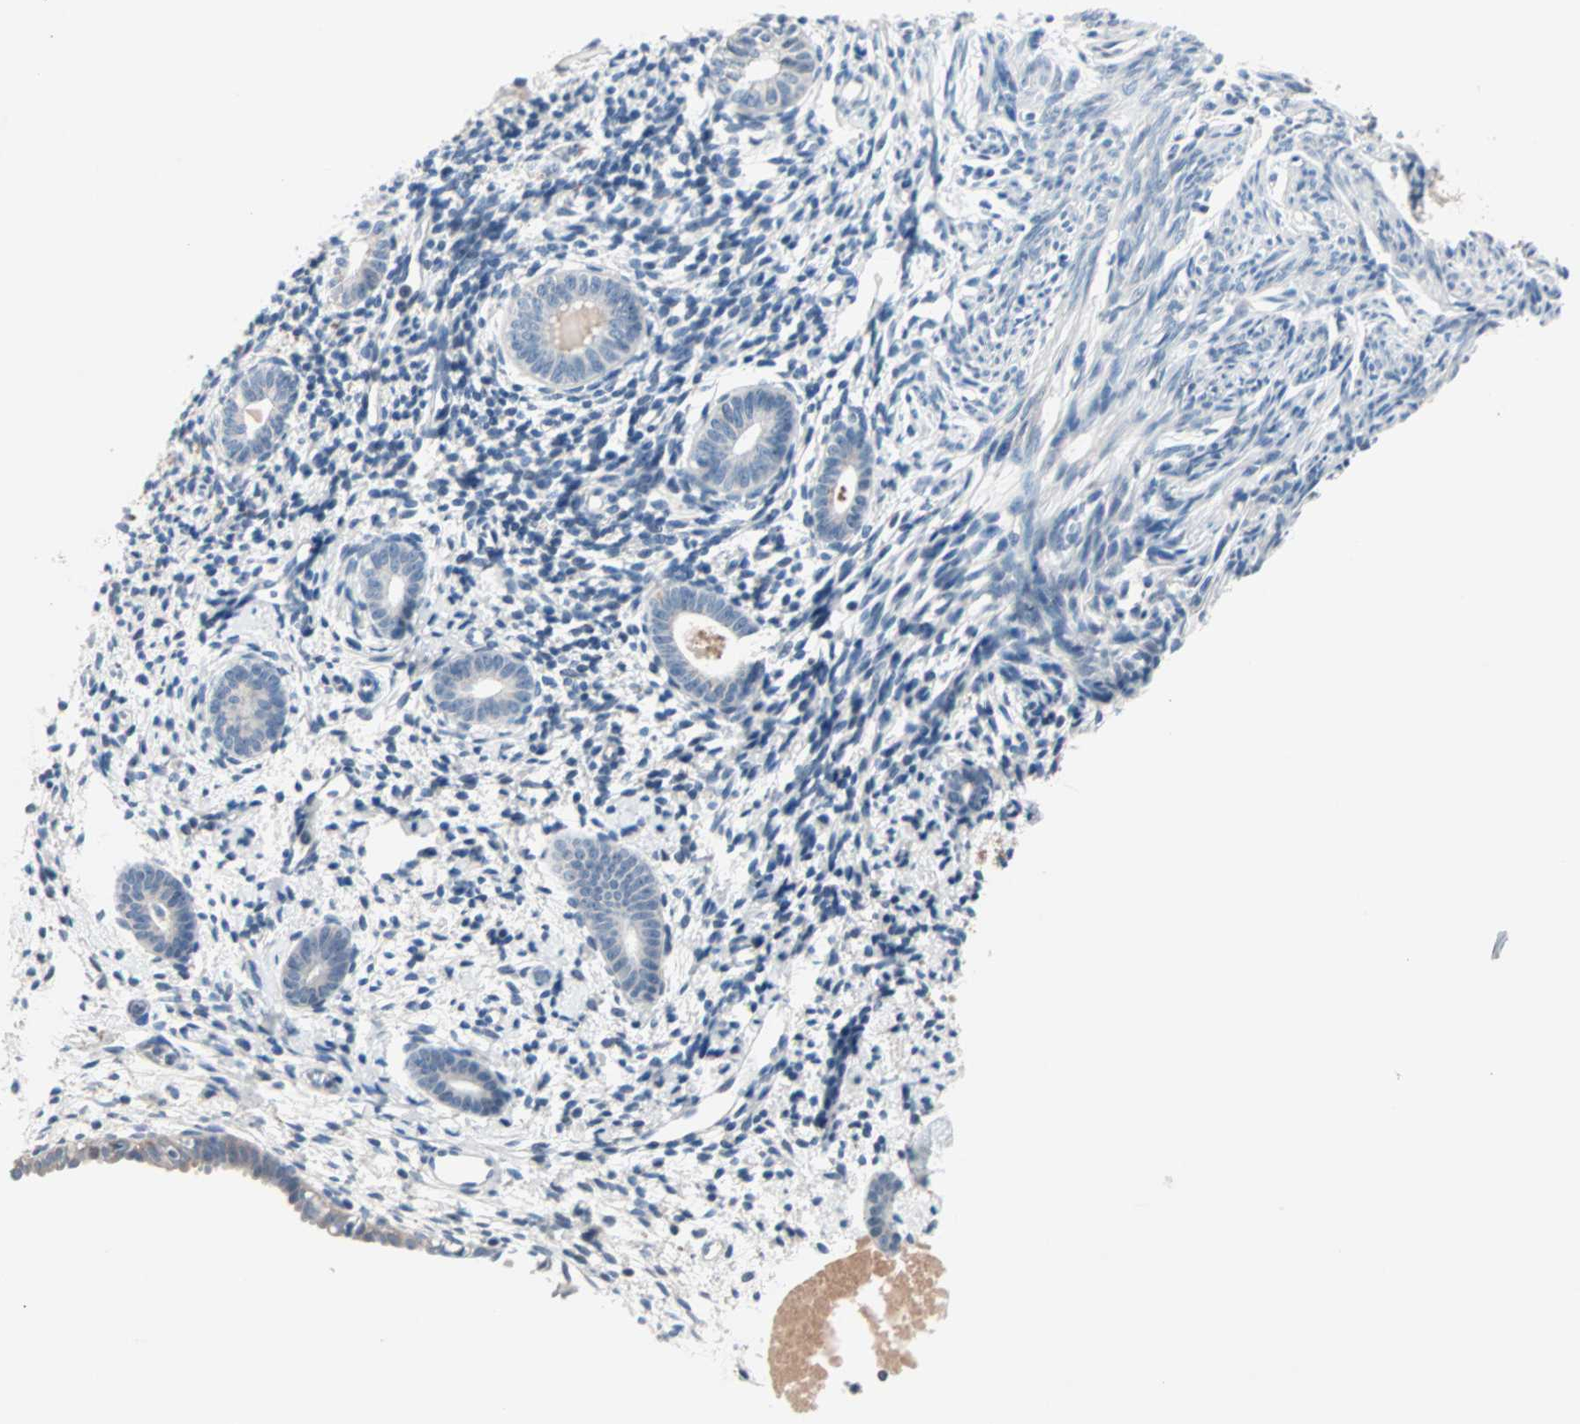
{"staining": {"intensity": "negative", "quantity": "none", "location": "none"}, "tissue": "endometrium", "cell_type": "Cells in endometrial stroma", "image_type": "normal", "snomed": [{"axis": "morphology", "description": "Normal tissue, NOS"}, {"axis": "topography", "description": "Endometrium"}], "caption": "The histopathology image displays no staining of cells in endometrial stroma in benign endometrium. (DAB (3,3'-diaminobenzidine) IHC visualized using brightfield microscopy, high magnification).", "gene": "CCNE2", "patient": {"sex": "female", "age": 71}}